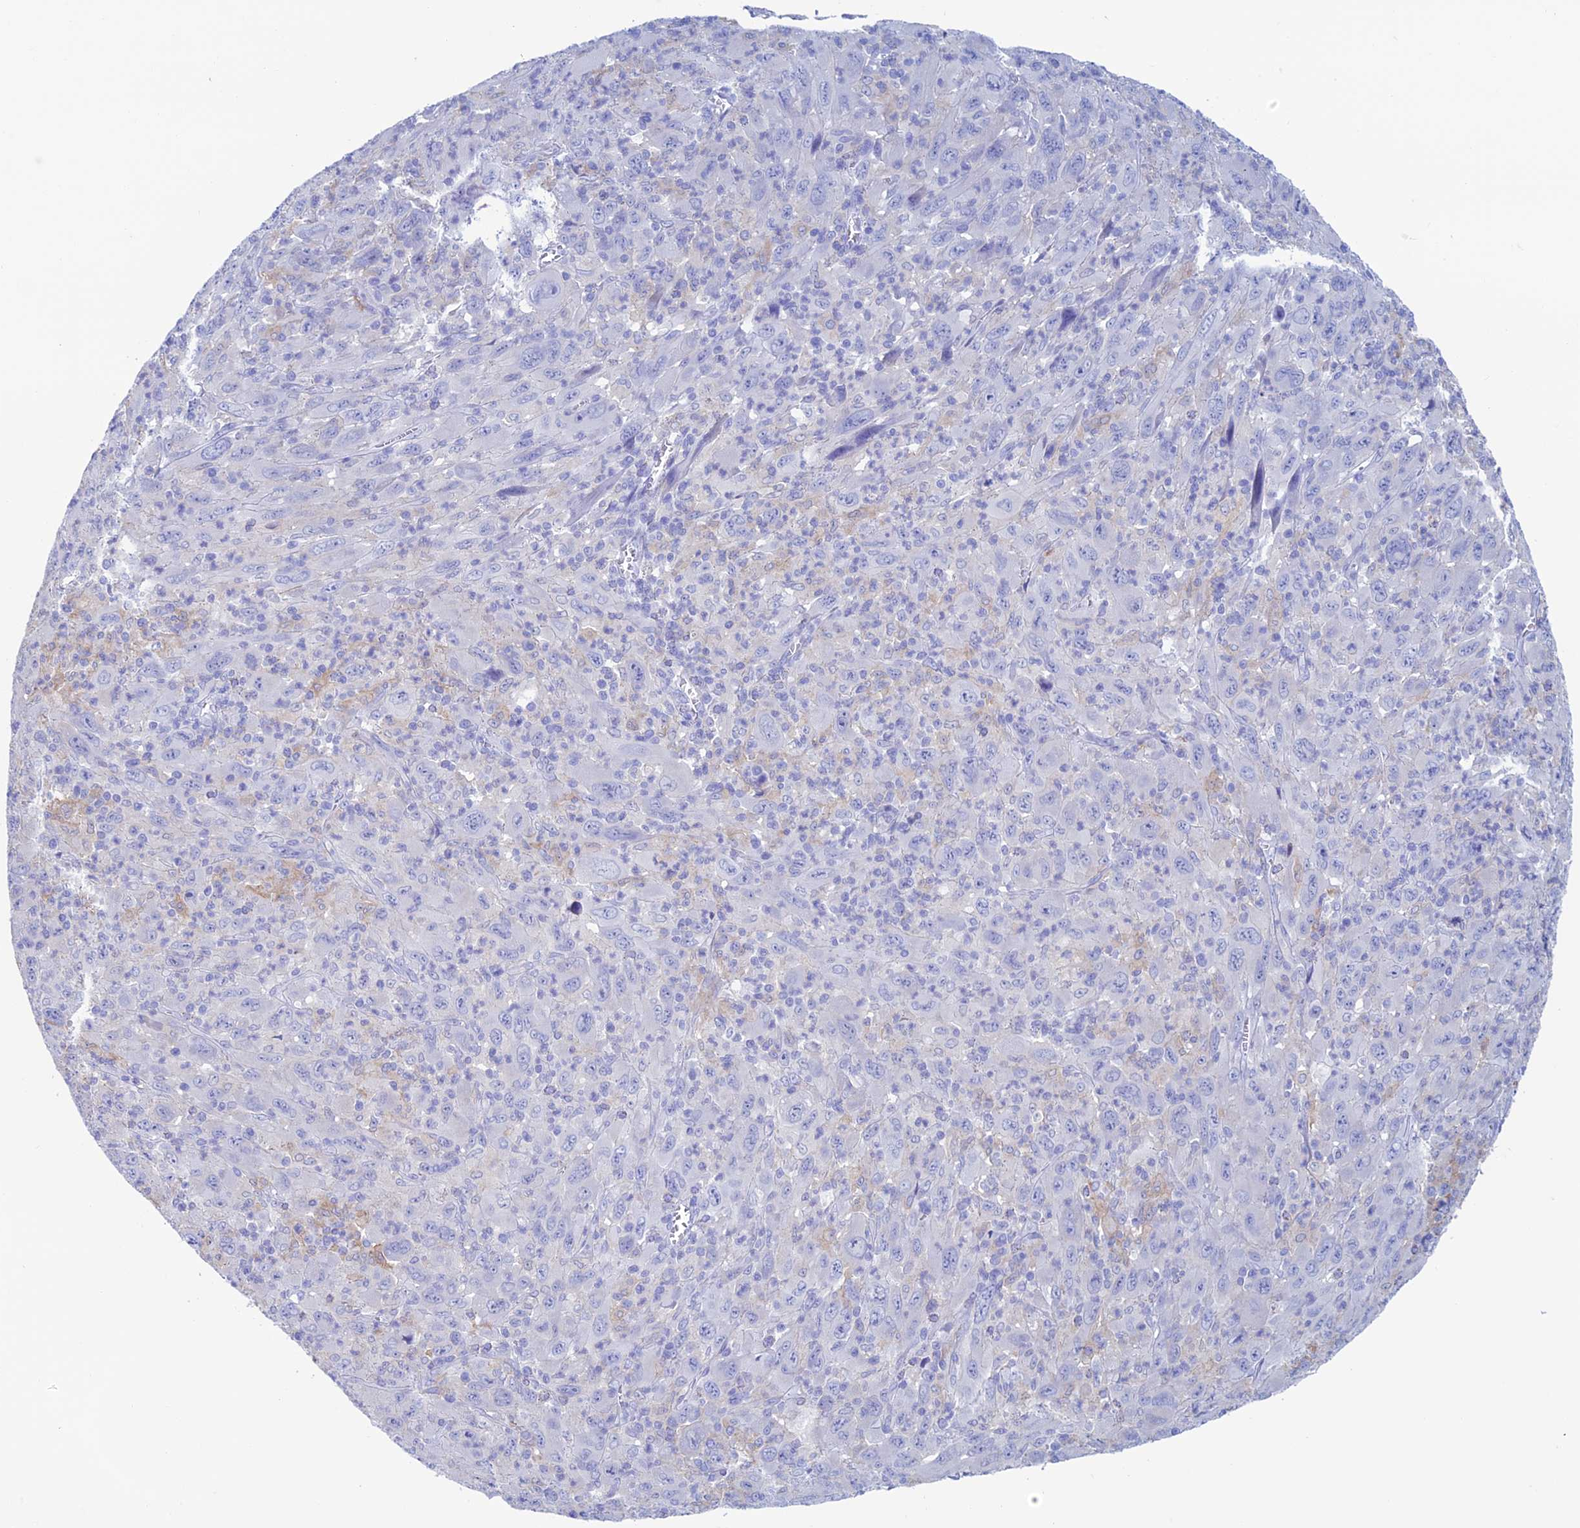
{"staining": {"intensity": "weak", "quantity": "<25%", "location": "cytoplasmic/membranous"}, "tissue": "melanoma", "cell_type": "Tumor cells", "image_type": "cancer", "snomed": [{"axis": "morphology", "description": "Malignant melanoma, Metastatic site"}, {"axis": "topography", "description": "Skin"}], "caption": "A photomicrograph of human melanoma is negative for staining in tumor cells.", "gene": "KCNK17", "patient": {"sex": "female", "age": 56}}